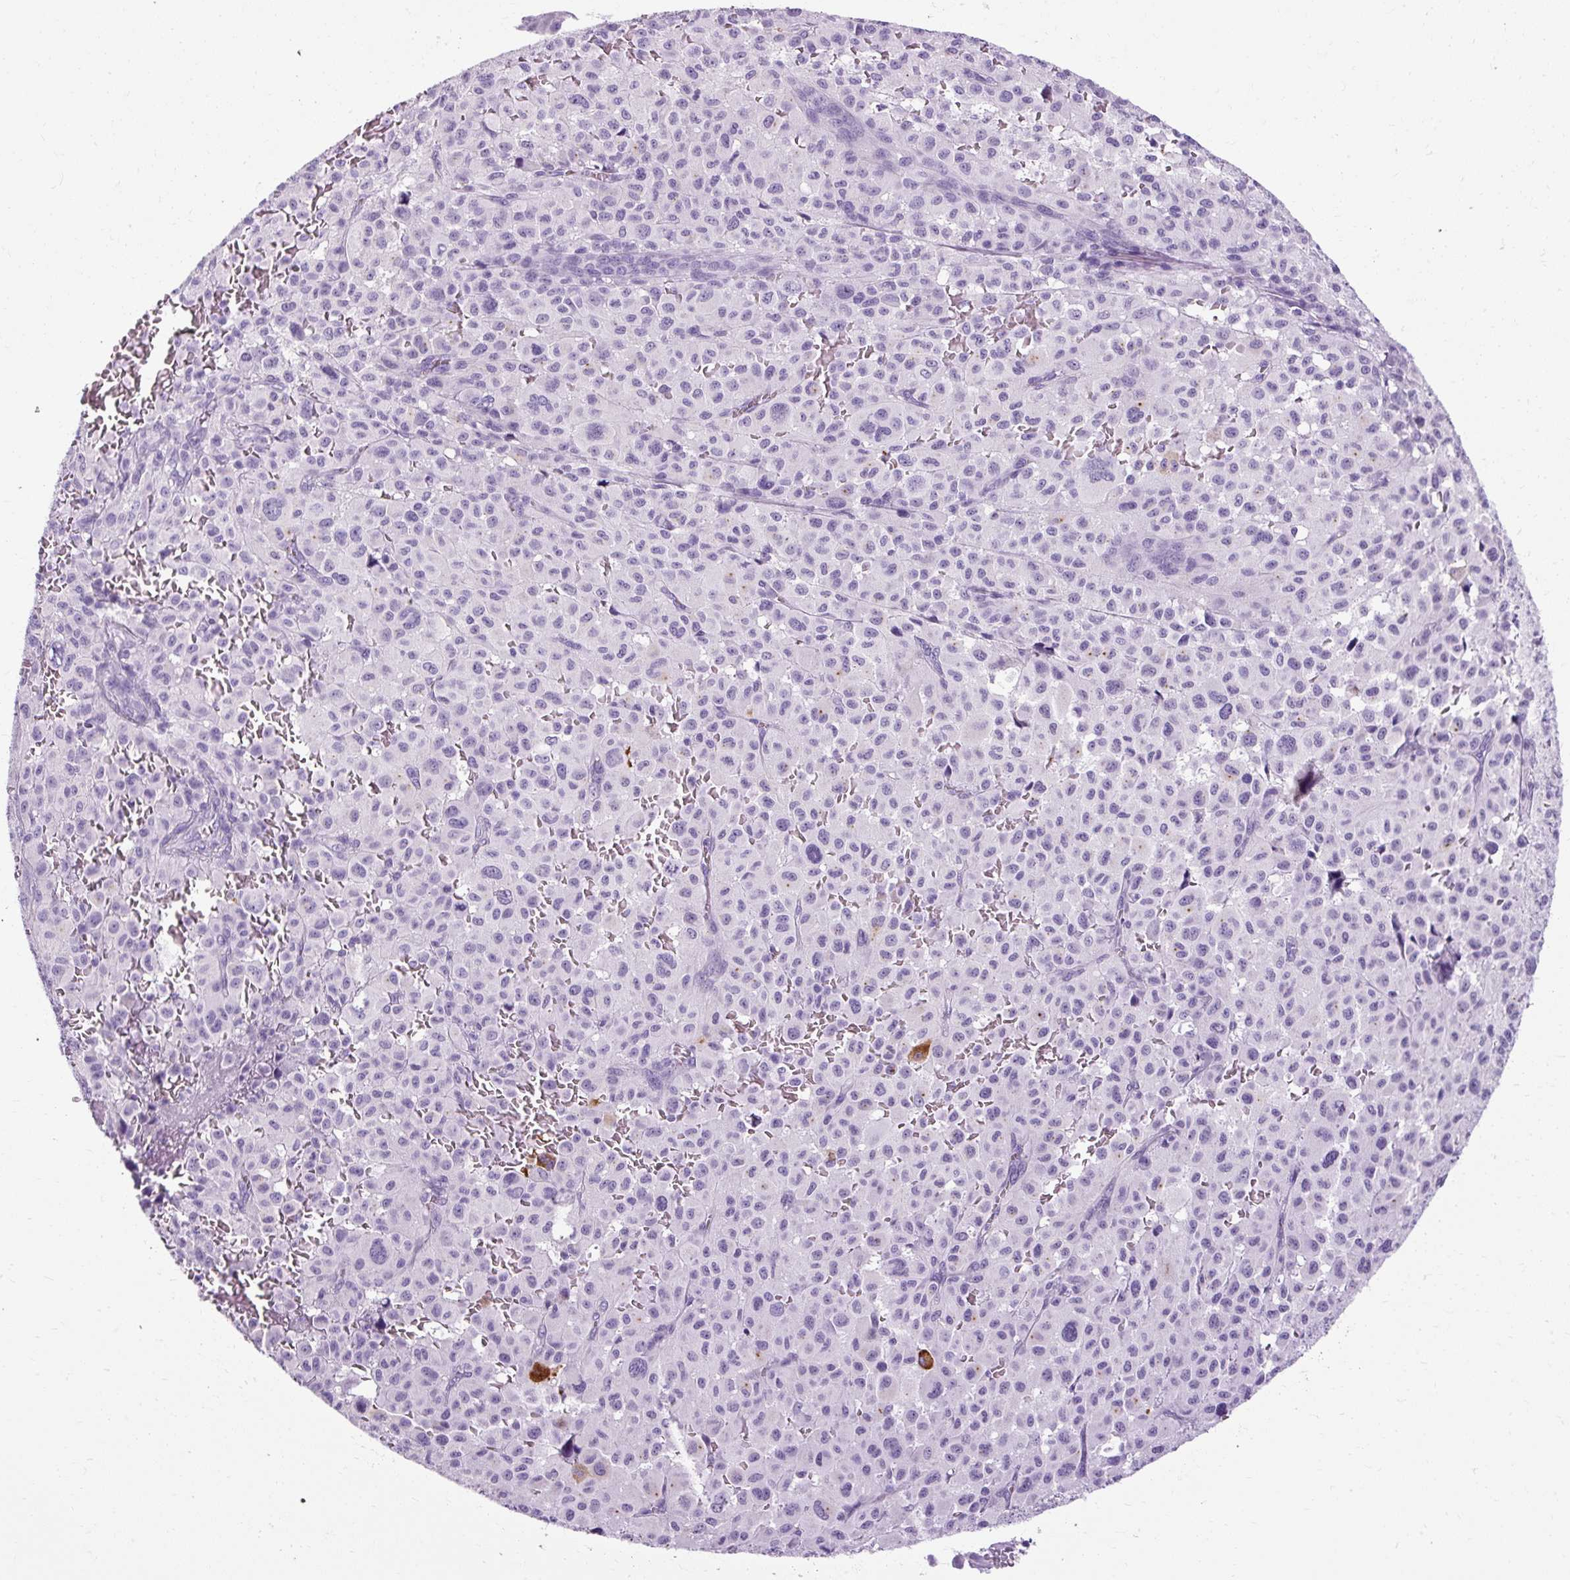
{"staining": {"intensity": "negative", "quantity": "none", "location": "none"}, "tissue": "melanoma", "cell_type": "Tumor cells", "image_type": "cancer", "snomed": [{"axis": "morphology", "description": "Malignant melanoma, NOS"}, {"axis": "topography", "description": "Skin"}], "caption": "IHC of human malignant melanoma reveals no expression in tumor cells.", "gene": "B3GNT4", "patient": {"sex": "female", "age": 74}}